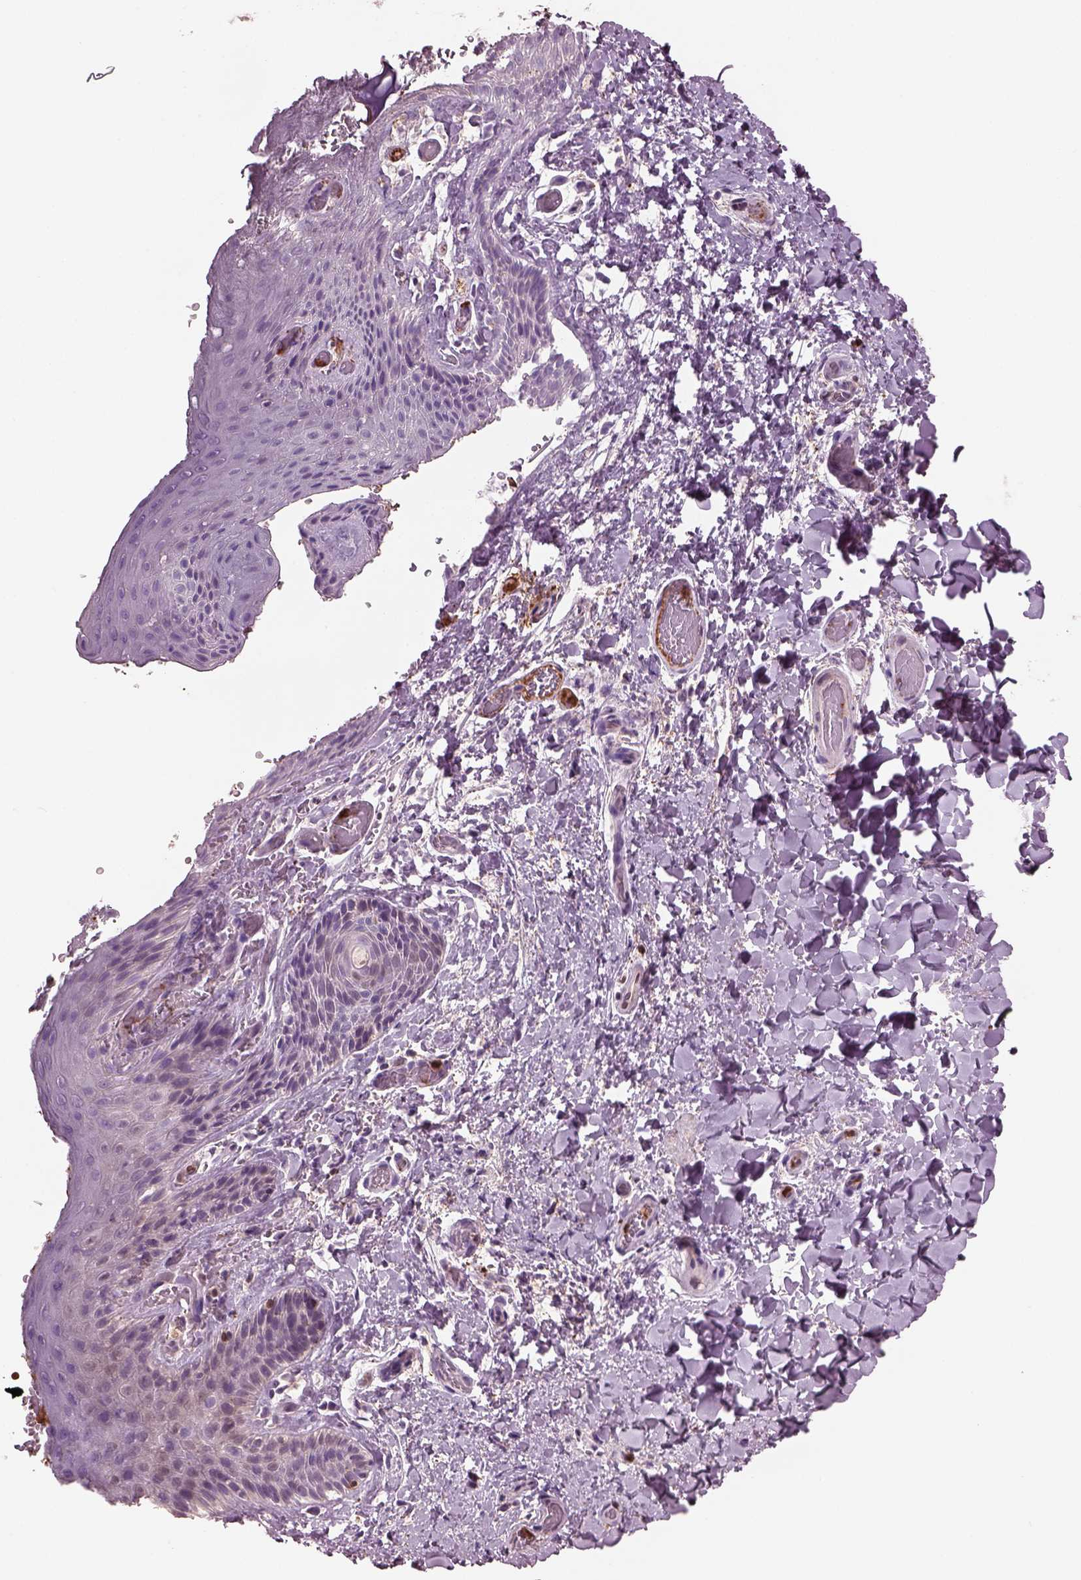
{"staining": {"intensity": "negative", "quantity": "none", "location": "none"}, "tissue": "skin", "cell_type": "Epidermal cells", "image_type": "normal", "snomed": [{"axis": "morphology", "description": "Normal tissue, NOS"}, {"axis": "topography", "description": "Anal"}], "caption": "An image of human skin is negative for staining in epidermal cells. The staining was performed using DAB to visualize the protein expression in brown, while the nuclei were stained in blue with hematoxylin (Magnification: 20x).", "gene": "IL31RA", "patient": {"sex": "male", "age": 36}}